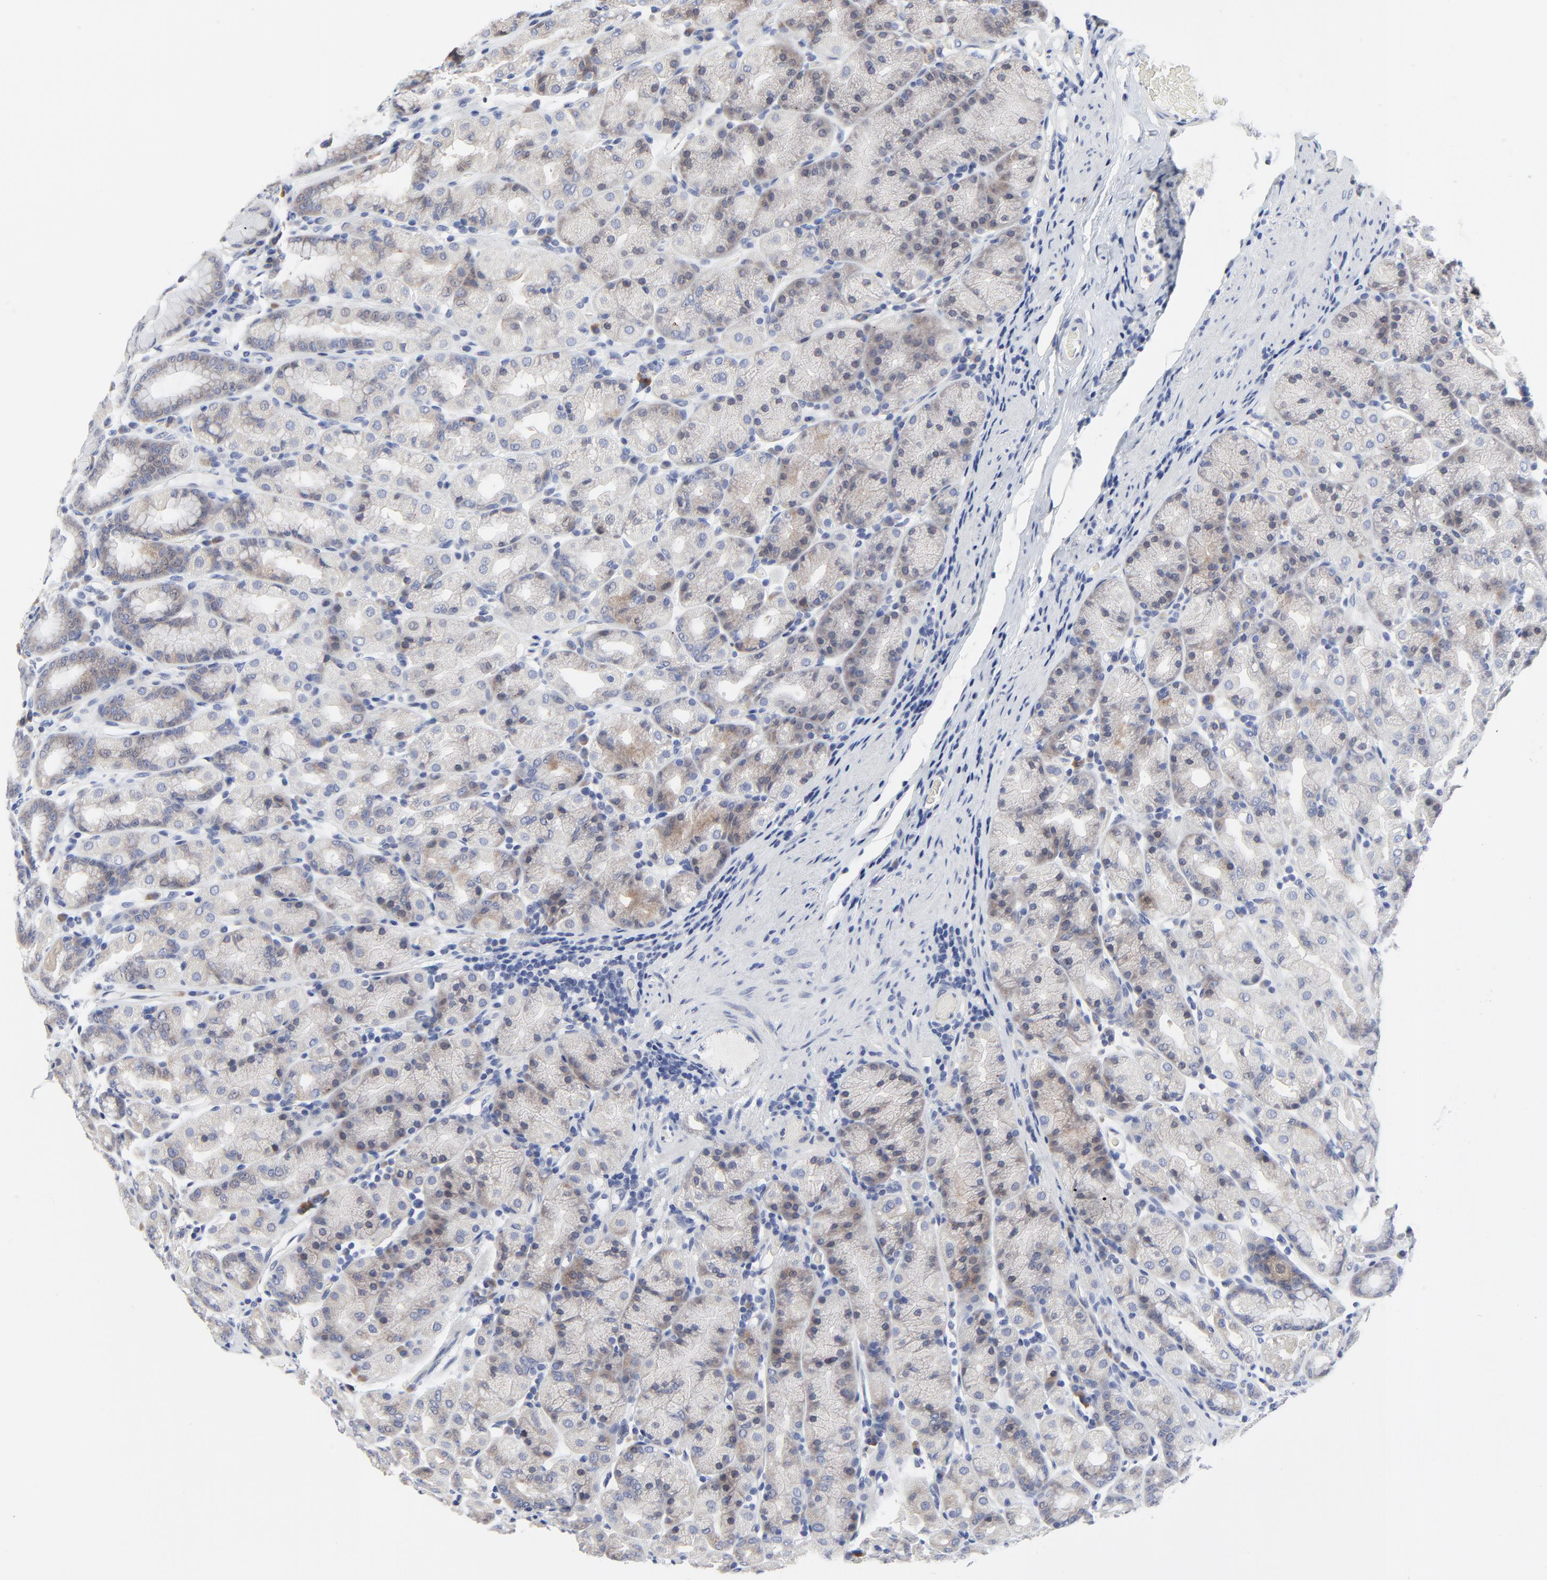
{"staining": {"intensity": "negative", "quantity": "none", "location": "none"}, "tissue": "stomach", "cell_type": "Glandular cells", "image_type": "normal", "snomed": [{"axis": "morphology", "description": "Normal tissue, NOS"}, {"axis": "topography", "description": "Stomach, upper"}], "caption": "DAB immunohistochemical staining of unremarkable human stomach shows no significant staining in glandular cells. (Immunohistochemistry, brightfield microscopy, high magnification).", "gene": "NLGN3", "patient": {"sex": "male", "age": 68}}